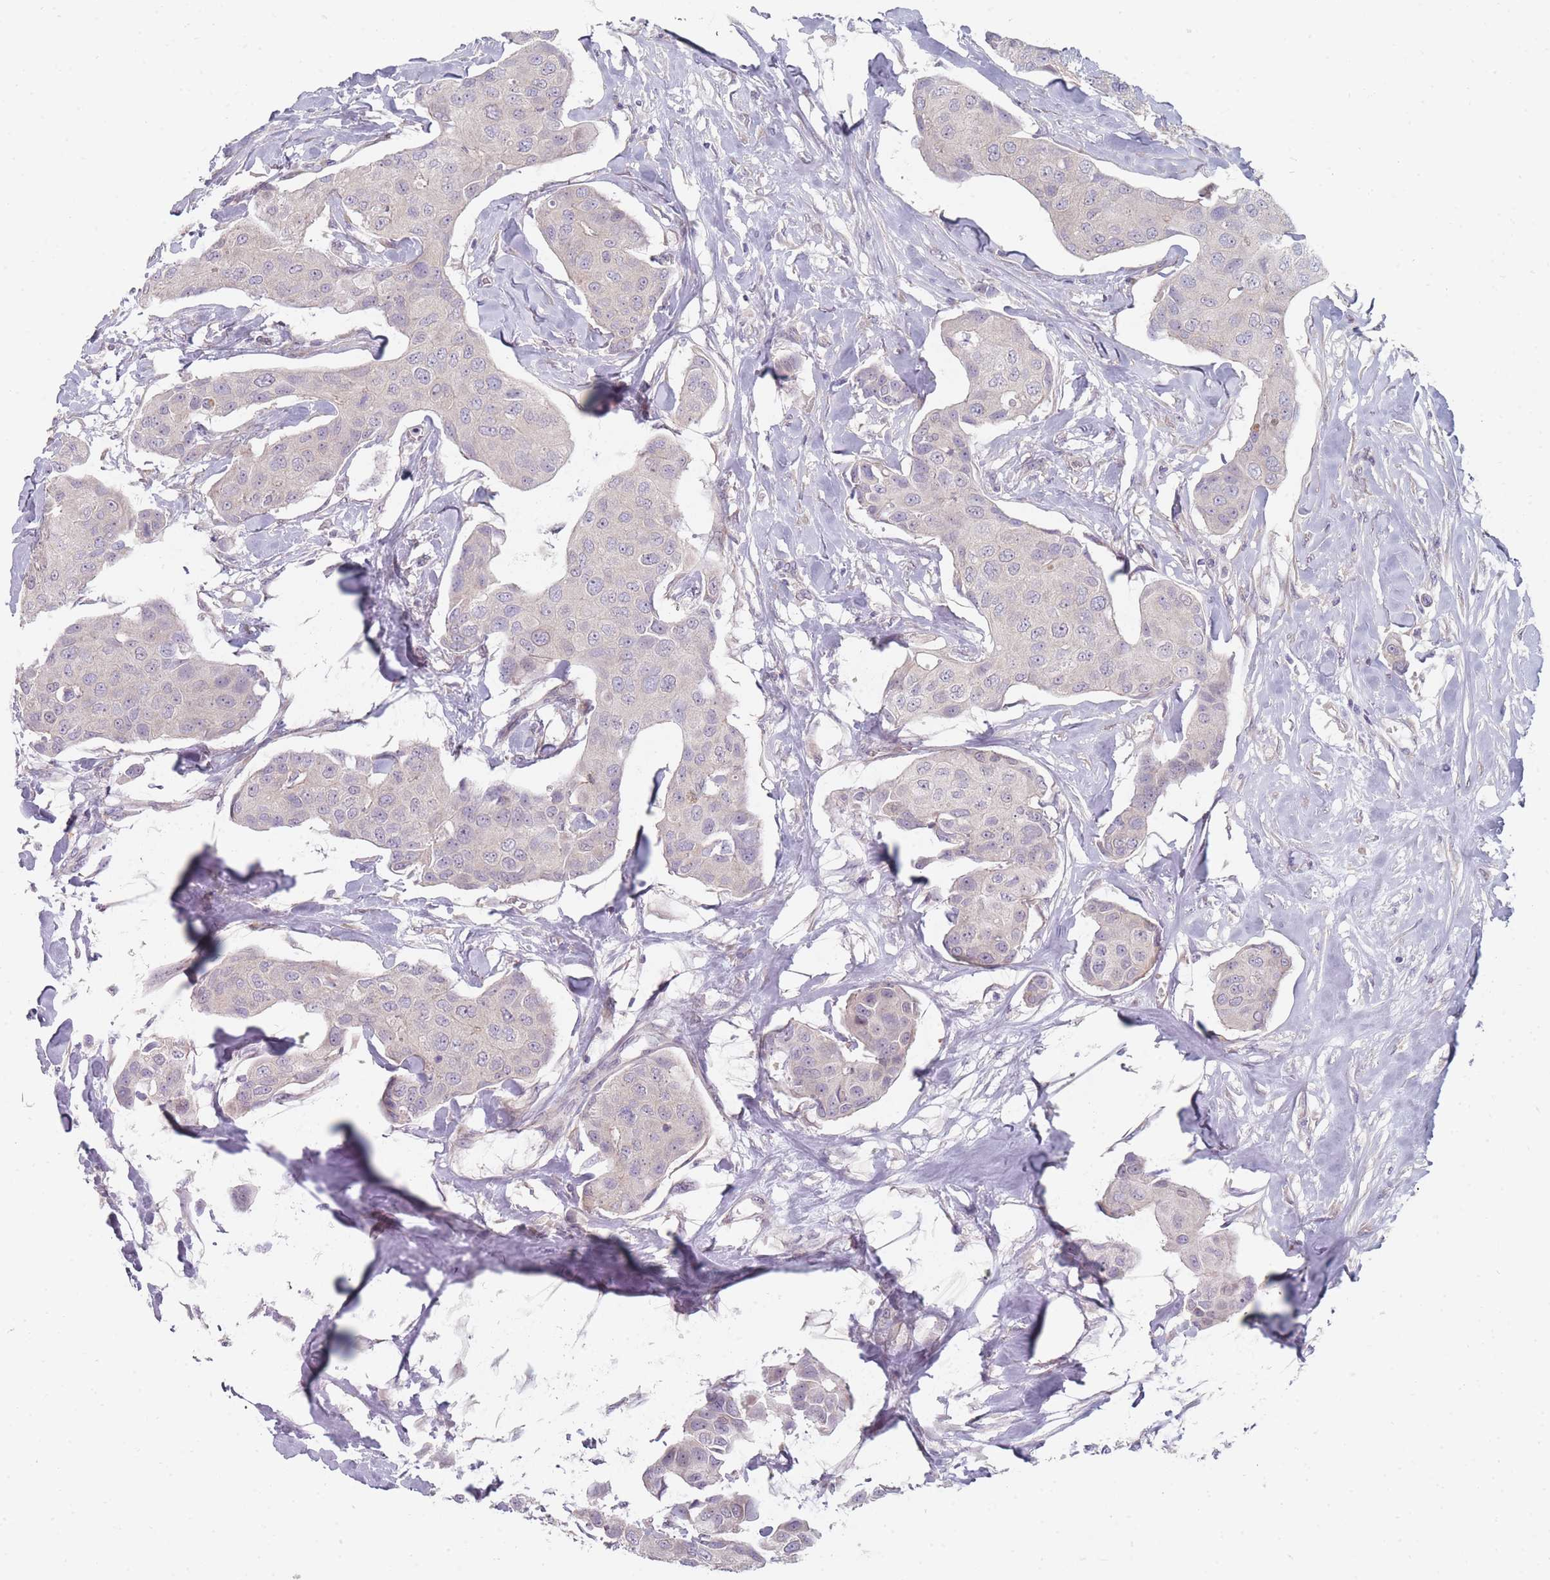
{"staining": {"intensity": "negative", "quantity": "none", "location": "none"}, "tissue": "breast cancer", "cell_type": "Tumor cells", "image_type": "cancer", "snomed": [{"axis": "morphology", "description": "Duct carcinoma"}, {"axis": "topography", "description": "Breast"}, {"axis": "topography", "description": "Lymph node"}], "caption": "Breast cancer was stained to show a protein in brown. There is no significant positivity in tumor cells.", "gene": "PCDH12", "patient": {"sex": "female", "age": 80}}